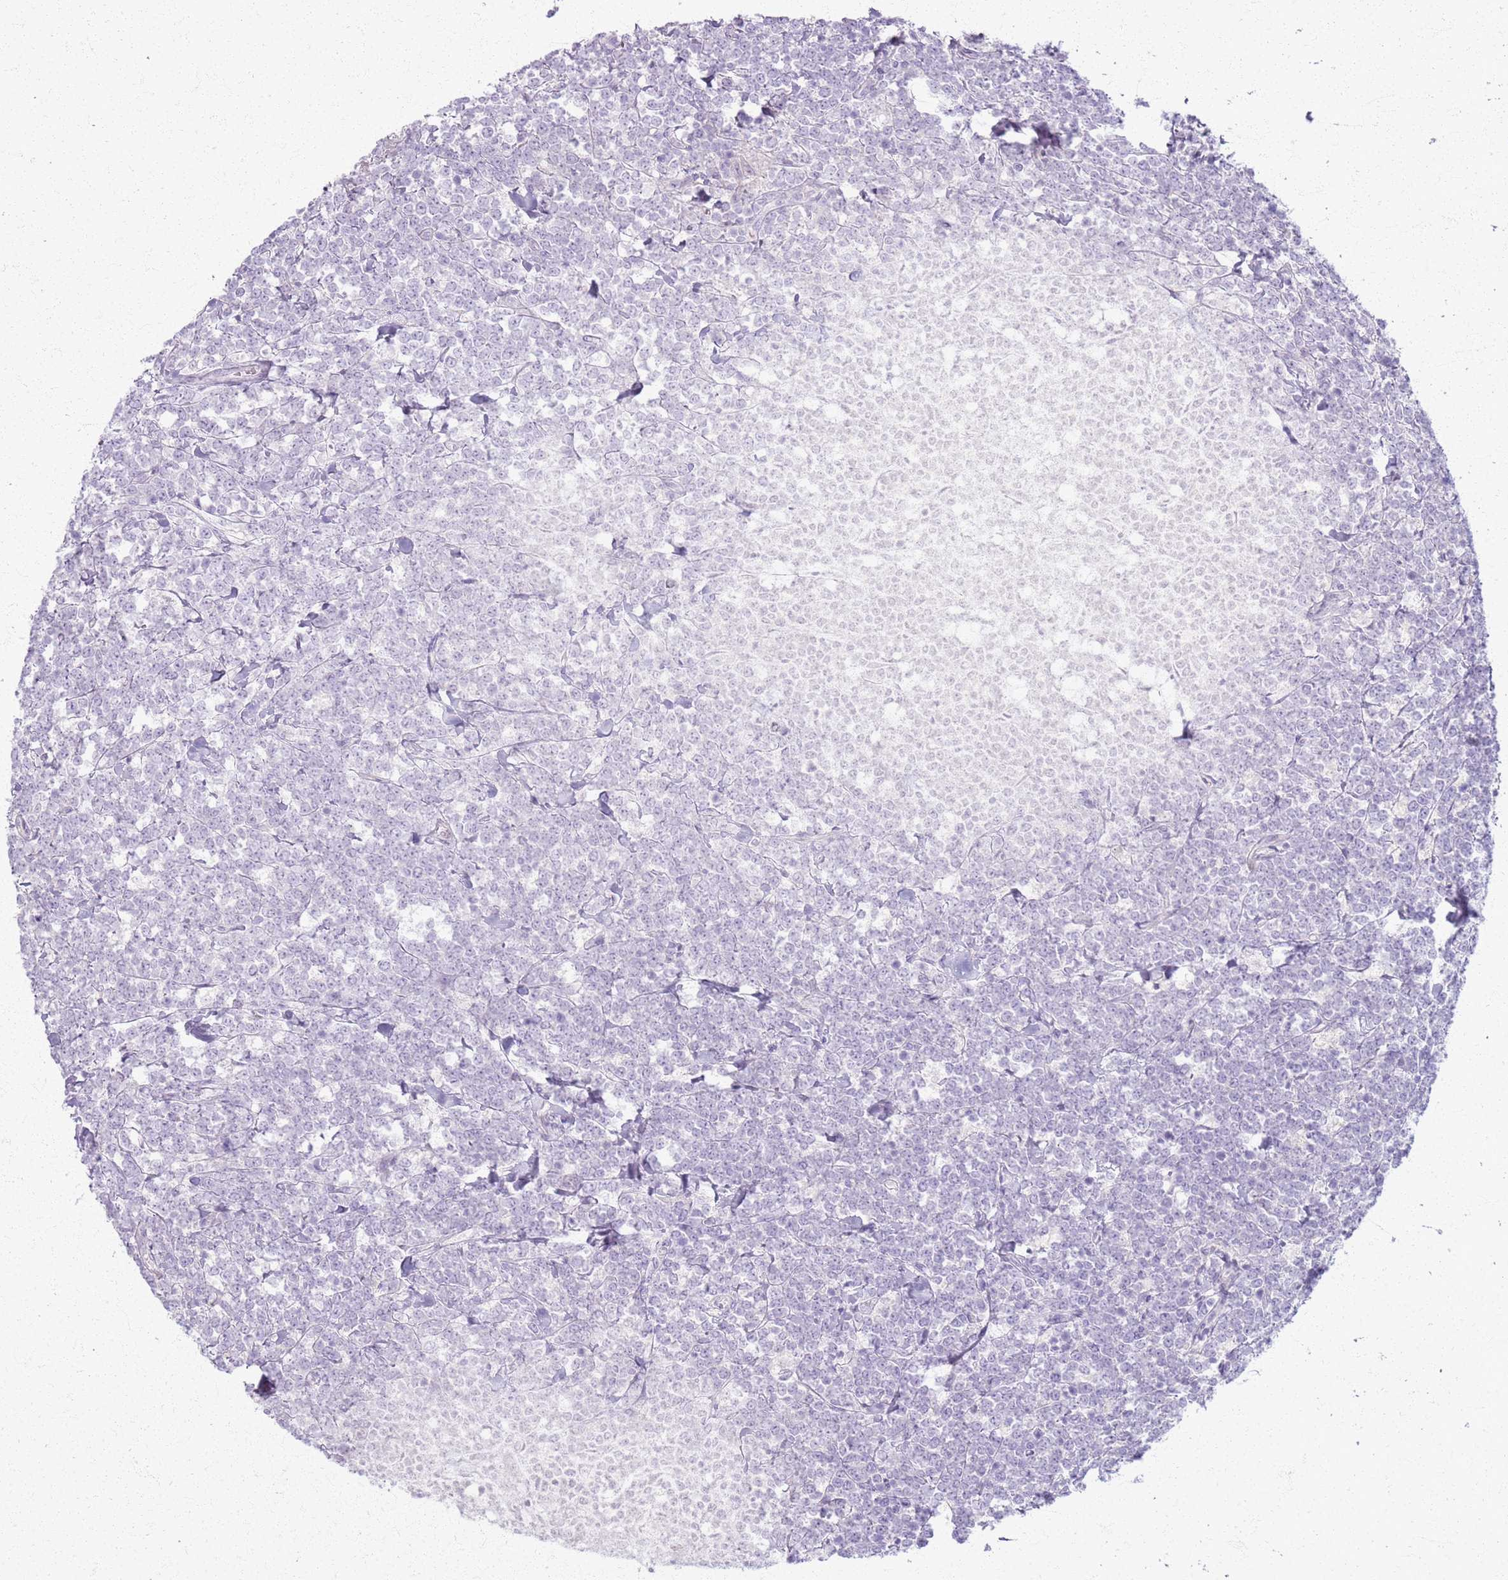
{"staining": {"intensity": "negative", "quantity": "none", "location": "none"}, "tissue": "lymphoma", "cell_type": "Tumor cells", "image_type": "cancer", "snomed": [{"axis": "morphology", "description": "Malignant lymphoma, non-Hodgkin's type, High grade"}, {"axis": "topography", "description": "Small intestine"}, {"axis": "topography", "description": "Colon"}], "caption": "A high-resolution photomicrograph shows IHC staining of high-grade malignant lymphoma, non-Hodgkin's type, which demonstrates no significant expression in tumor cells.", "gene": "CSRP3", "patient": {"sex": "male", "age": 8}}